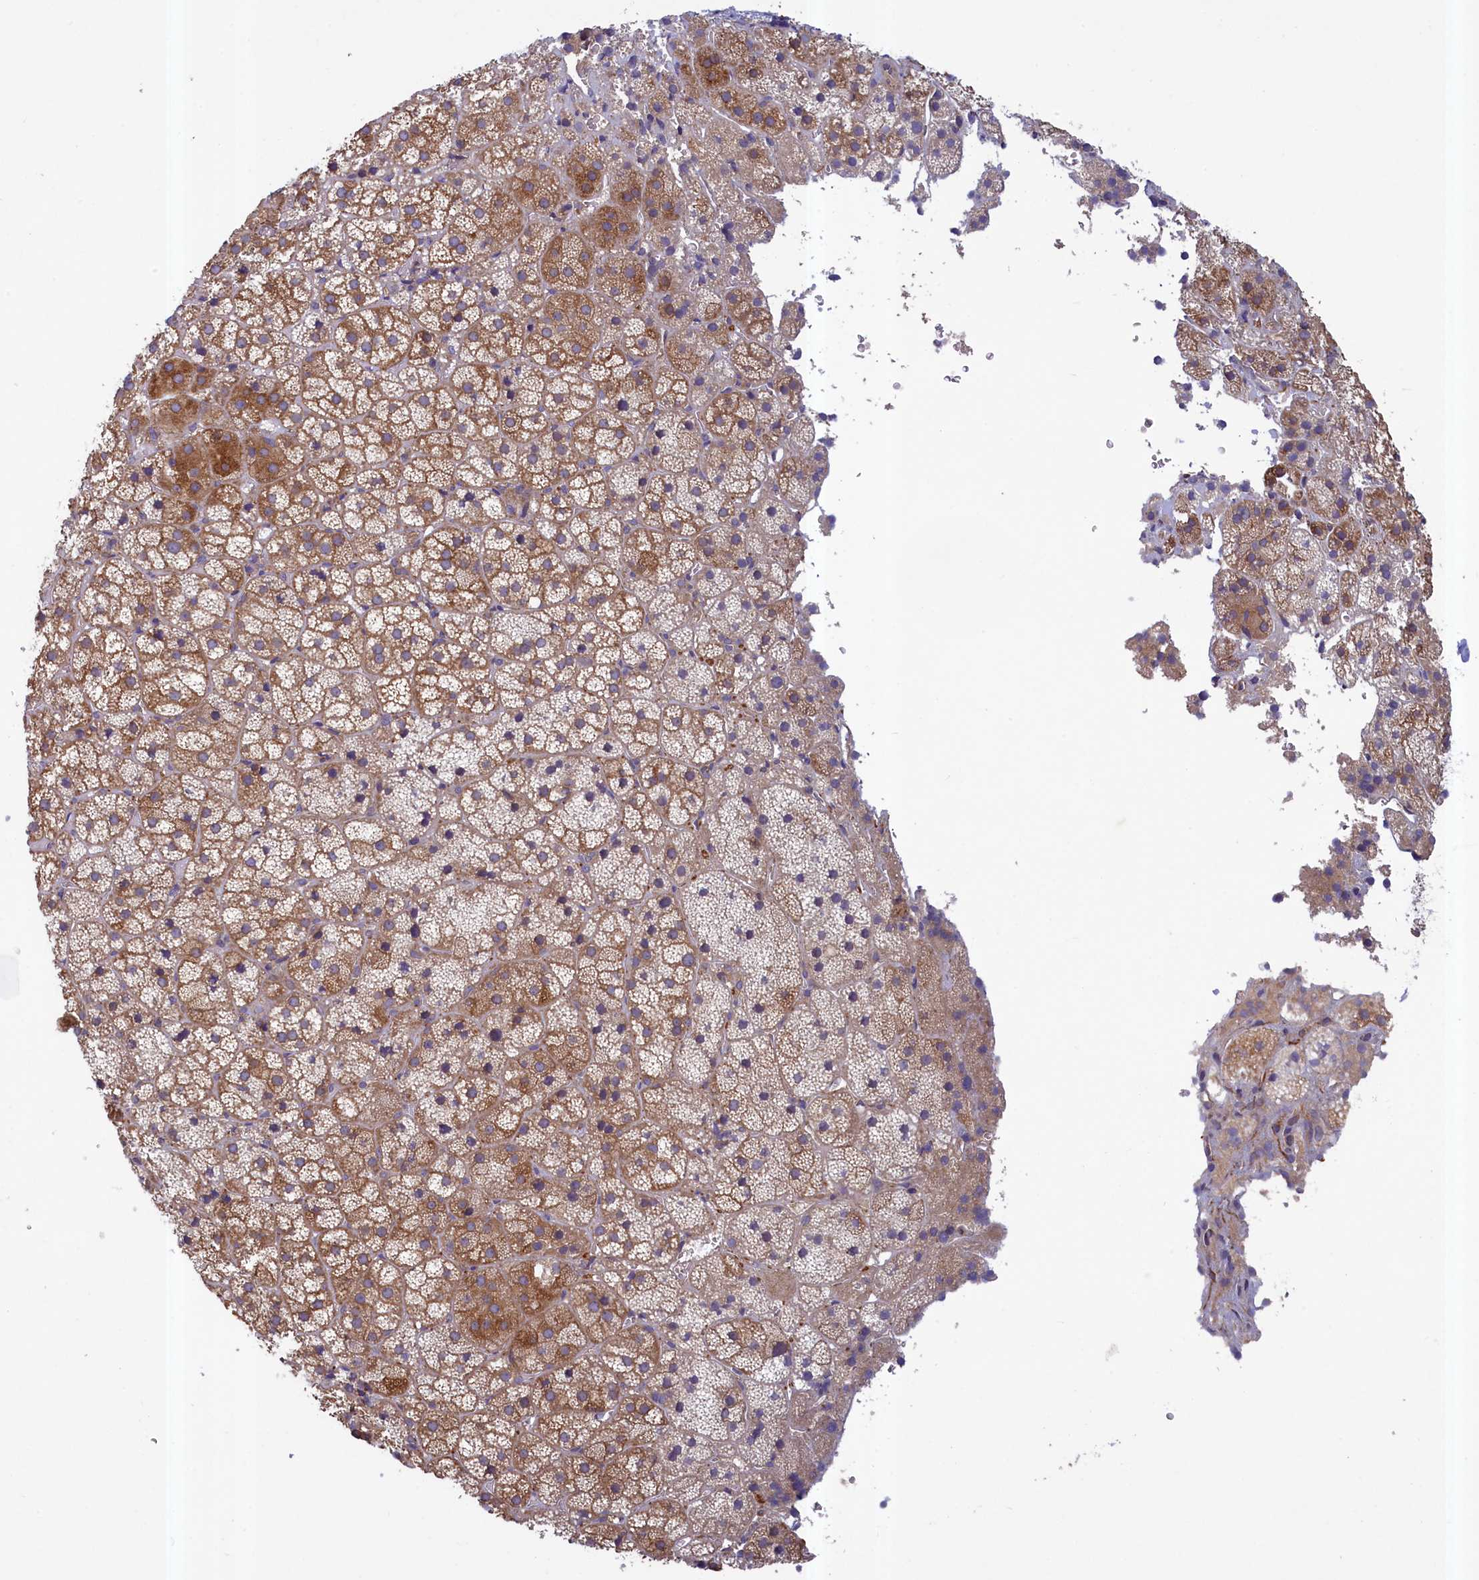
{"staining": {"intensity": "moderate", "quantity": ">75%", "location": "cytoplasmic/membranous"}, "tissue": "adrenal gland", "cell_type": "Glandular cells", "image_type": "normal", "snomed": [{"axis": "morphology", "description": "Normal tissue, NOS"}, {"axis": "topography", "description": "Adrenal gland"}], "caption": "Immunohistochemistry of normal human adrenal gland shows medium levels of moderate cytoplasmic/membranous staining in about >75% of glandular cells.", "gene": "NUBP1", "patient": {"sex": "female", "age": 44}}